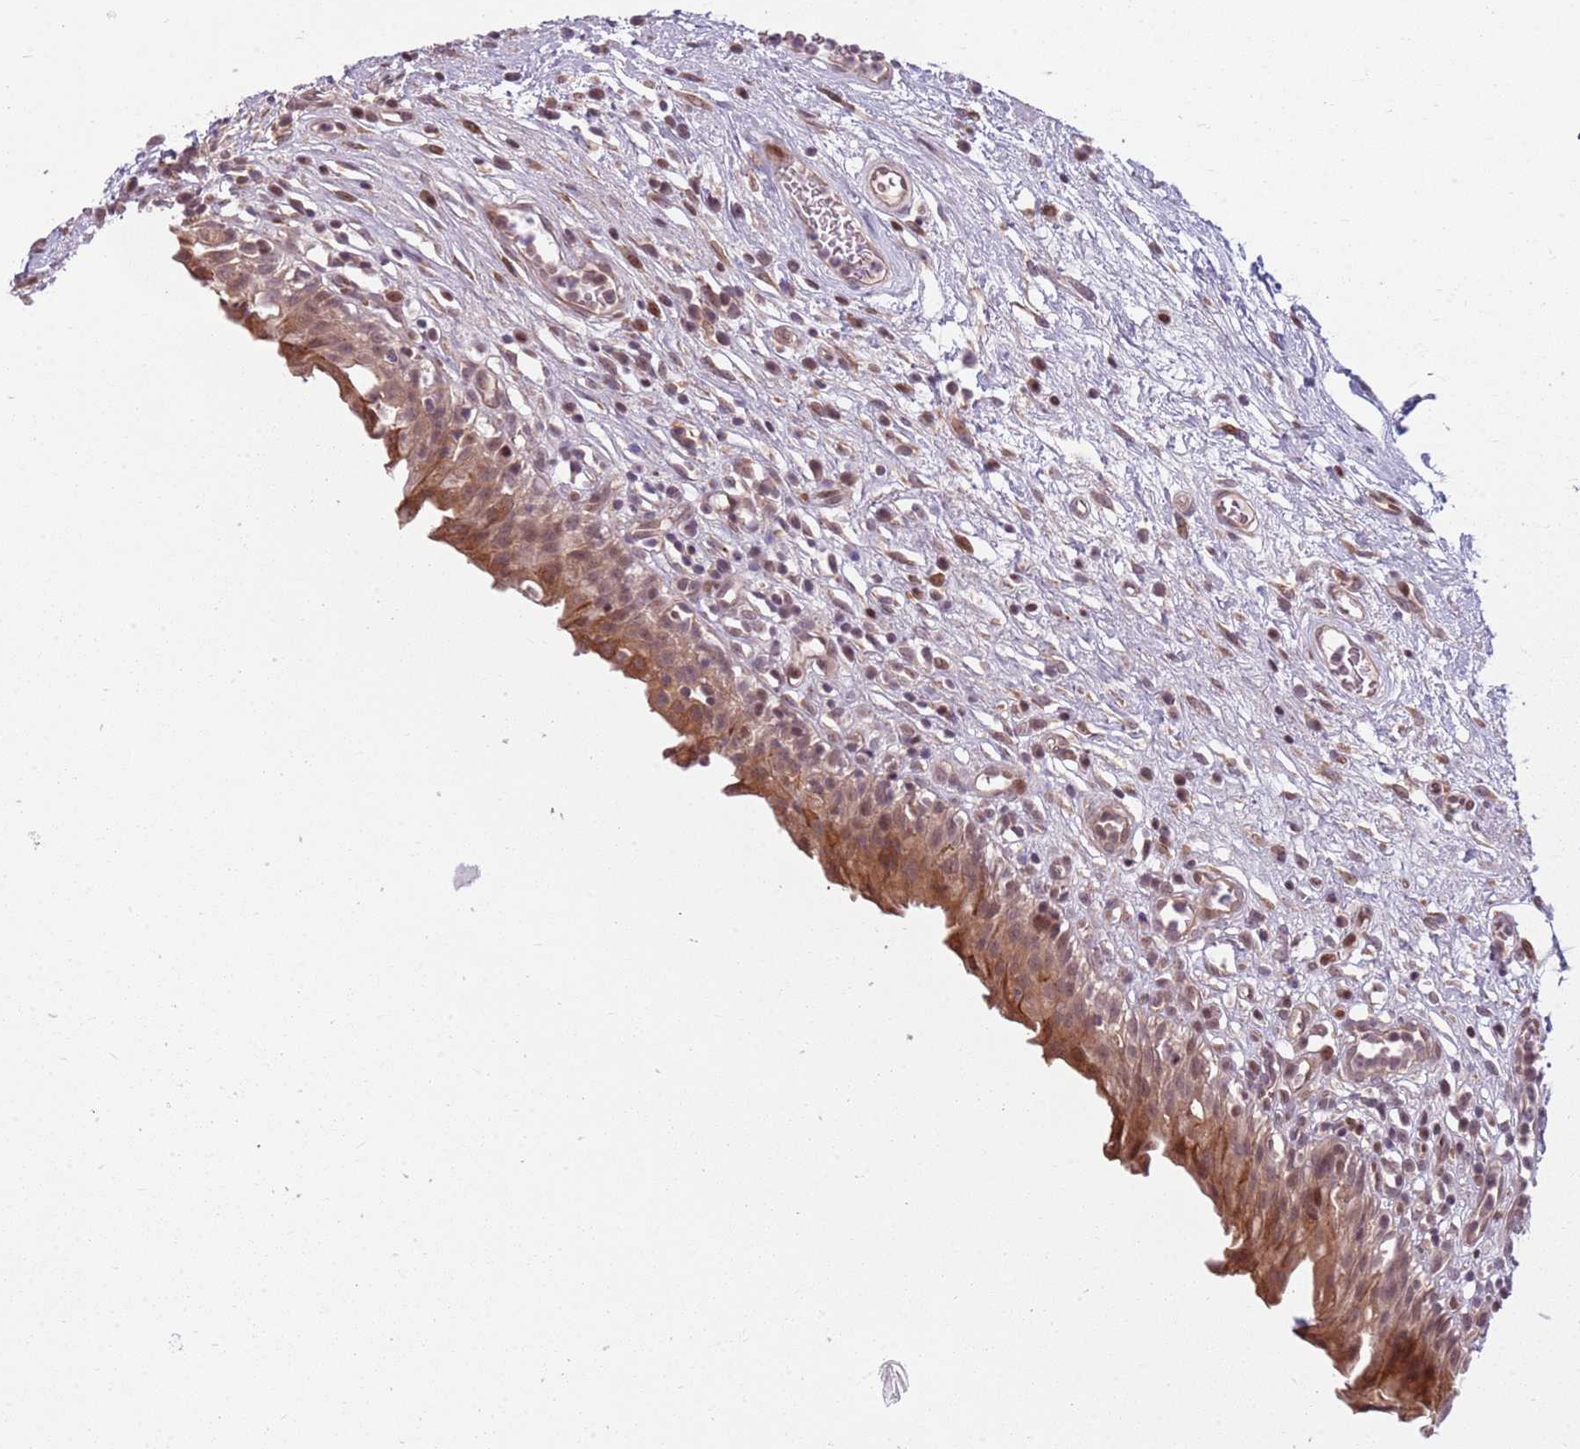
{"staining": {"intensity": "moderate", "quantity": ">75%", "location": "cytoplasmic/membranous"}, "tissue": "urinary bladder", "cell_type": "Urothelial cells", "image_type": "normal", "snomed": [{"axis": "morphology", "description": "Normal tissue, NOS"}, {"axis": "morphology", "description": "Inflammation, NOS"}, {"axis": "topography", "description": "Urinary bladder"}], "caption": "Immunohistochemical staining of normal human urinary bladder displays >75% levels of moderate cytoplasmic/membranous protein expression in about >75% of urothelial cells. (Brightfield microscopy of DAB IHC at high magnification).", "gene": "ADGRG1", "patient": {"sex": "male", "age": 63}}